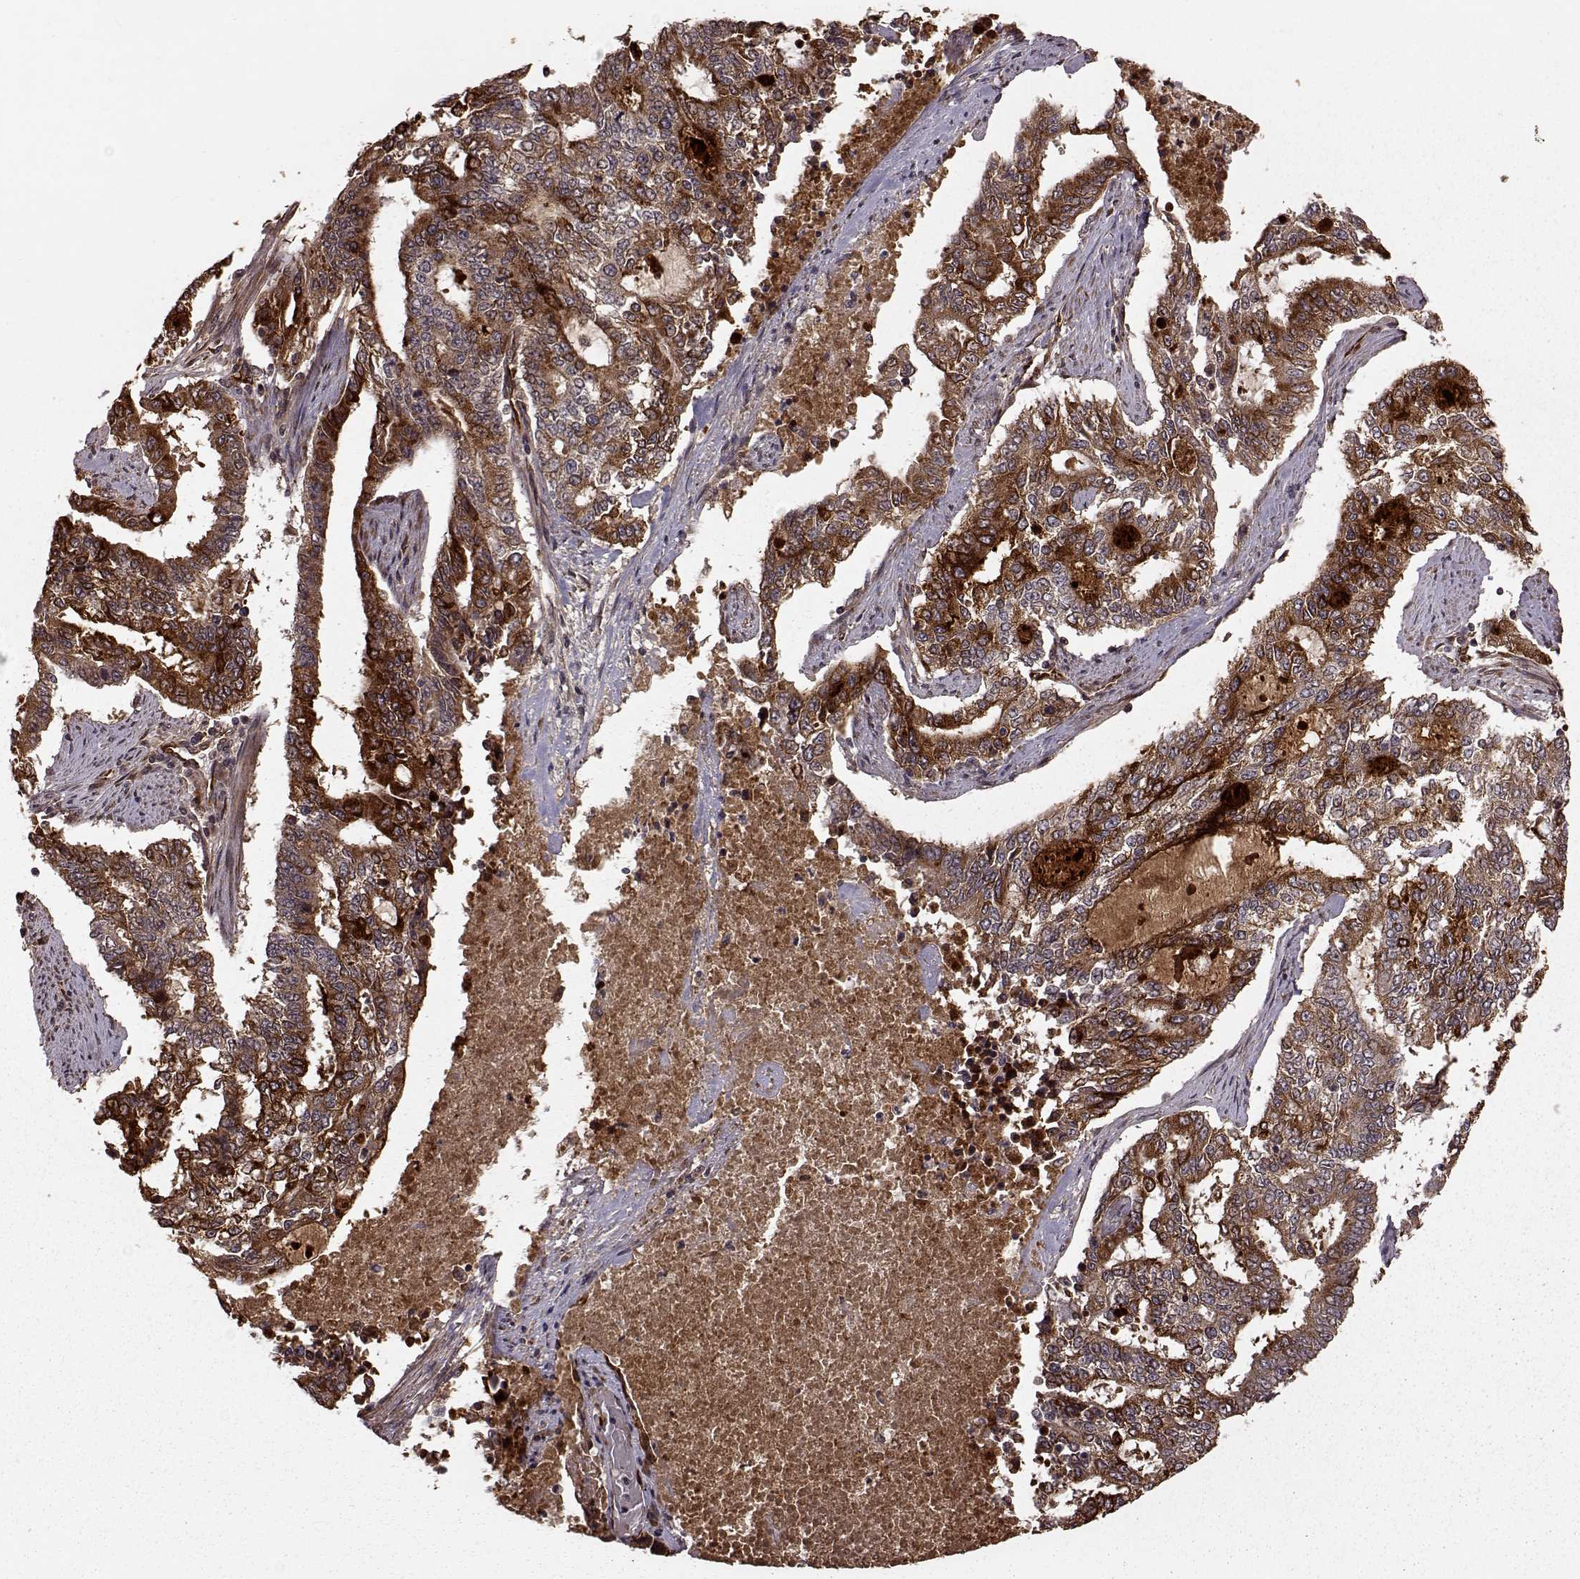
{"staining": {"intensity": "strong", "quantity": "25%-75%", "location": "cytoplasmic/membranous"}, "tissue": "endometrial cancer", "cell_type": "Tumor cells", "image_type": "cancer", "snomed": [{"axis": "morphology", "description": "Adenocarcinoma, NOS"}, {"axis": "topography", "description": "Uterus"}], "caption": "Strong cytoplasmic/membranous staining is seen in about 25%-75% of tumor cells in endometrial cancer (adenocarcinoma). The protein is shown in brown color, while the nuclei are stained blue.", "gene": "FSTL1", "patient": {"sex": "female", "age": 59}}